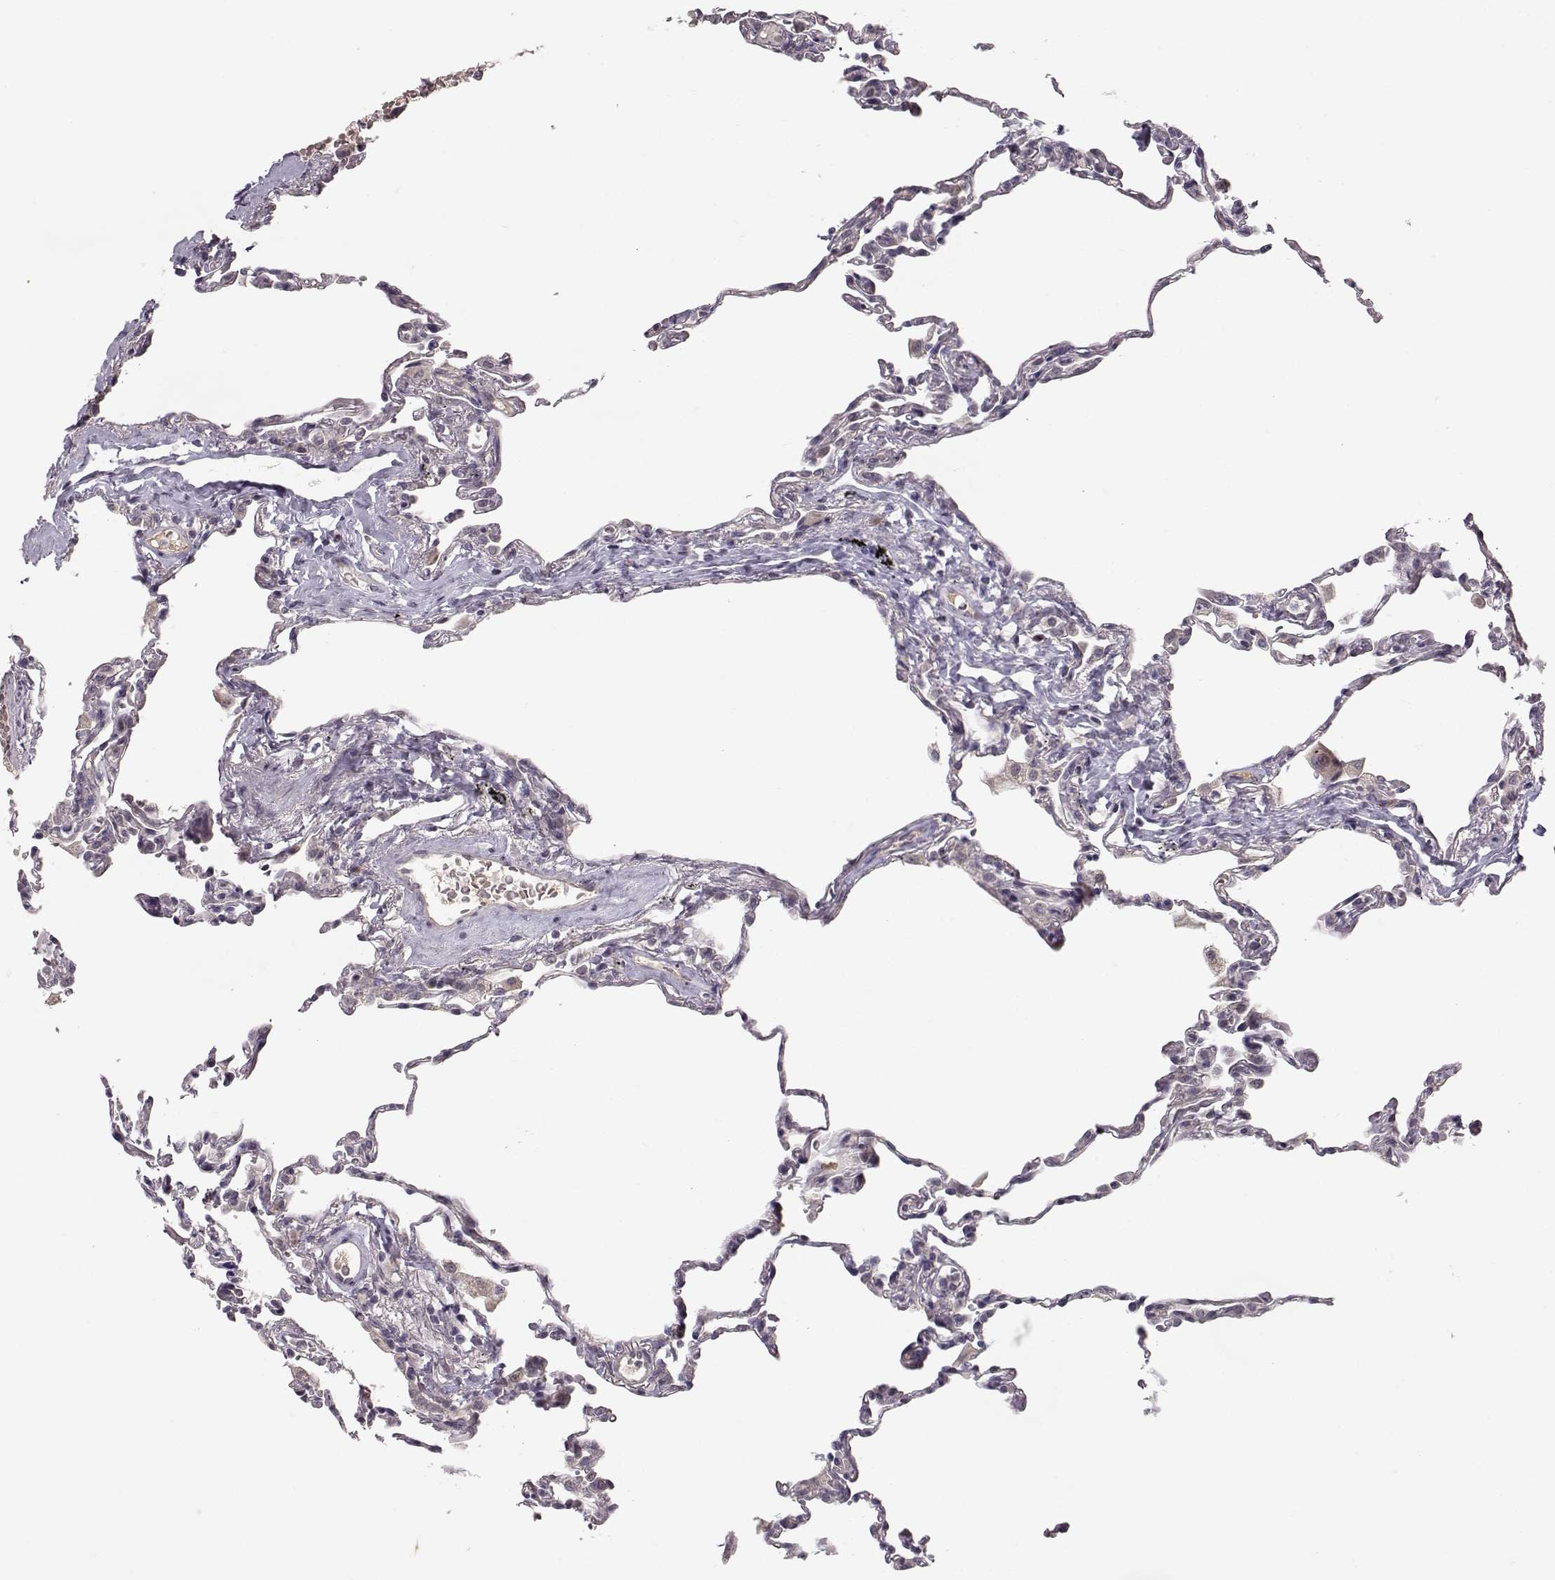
{"staining": {"intensity": "negative", "quantity": "none", "location": "none"}, "tissue": "lung", "cell_type": "Alveolar cells", "image_type": "normal", "snomed": [{"axis": "morphology", "description": "Normal tissue, NOS"}, {"axis": "topography", "description": "Lung"}], "caption": "Alveolar cells show no significant protein staining in unremarkable lung. (Stains: DAB immunohistochemistry (IHC) with hematoxylin counter stain, Microscopy: brightfield microscopy at high magnification).", "gene": "PNMT", "patient": {"sex": "female", "age": 57}}